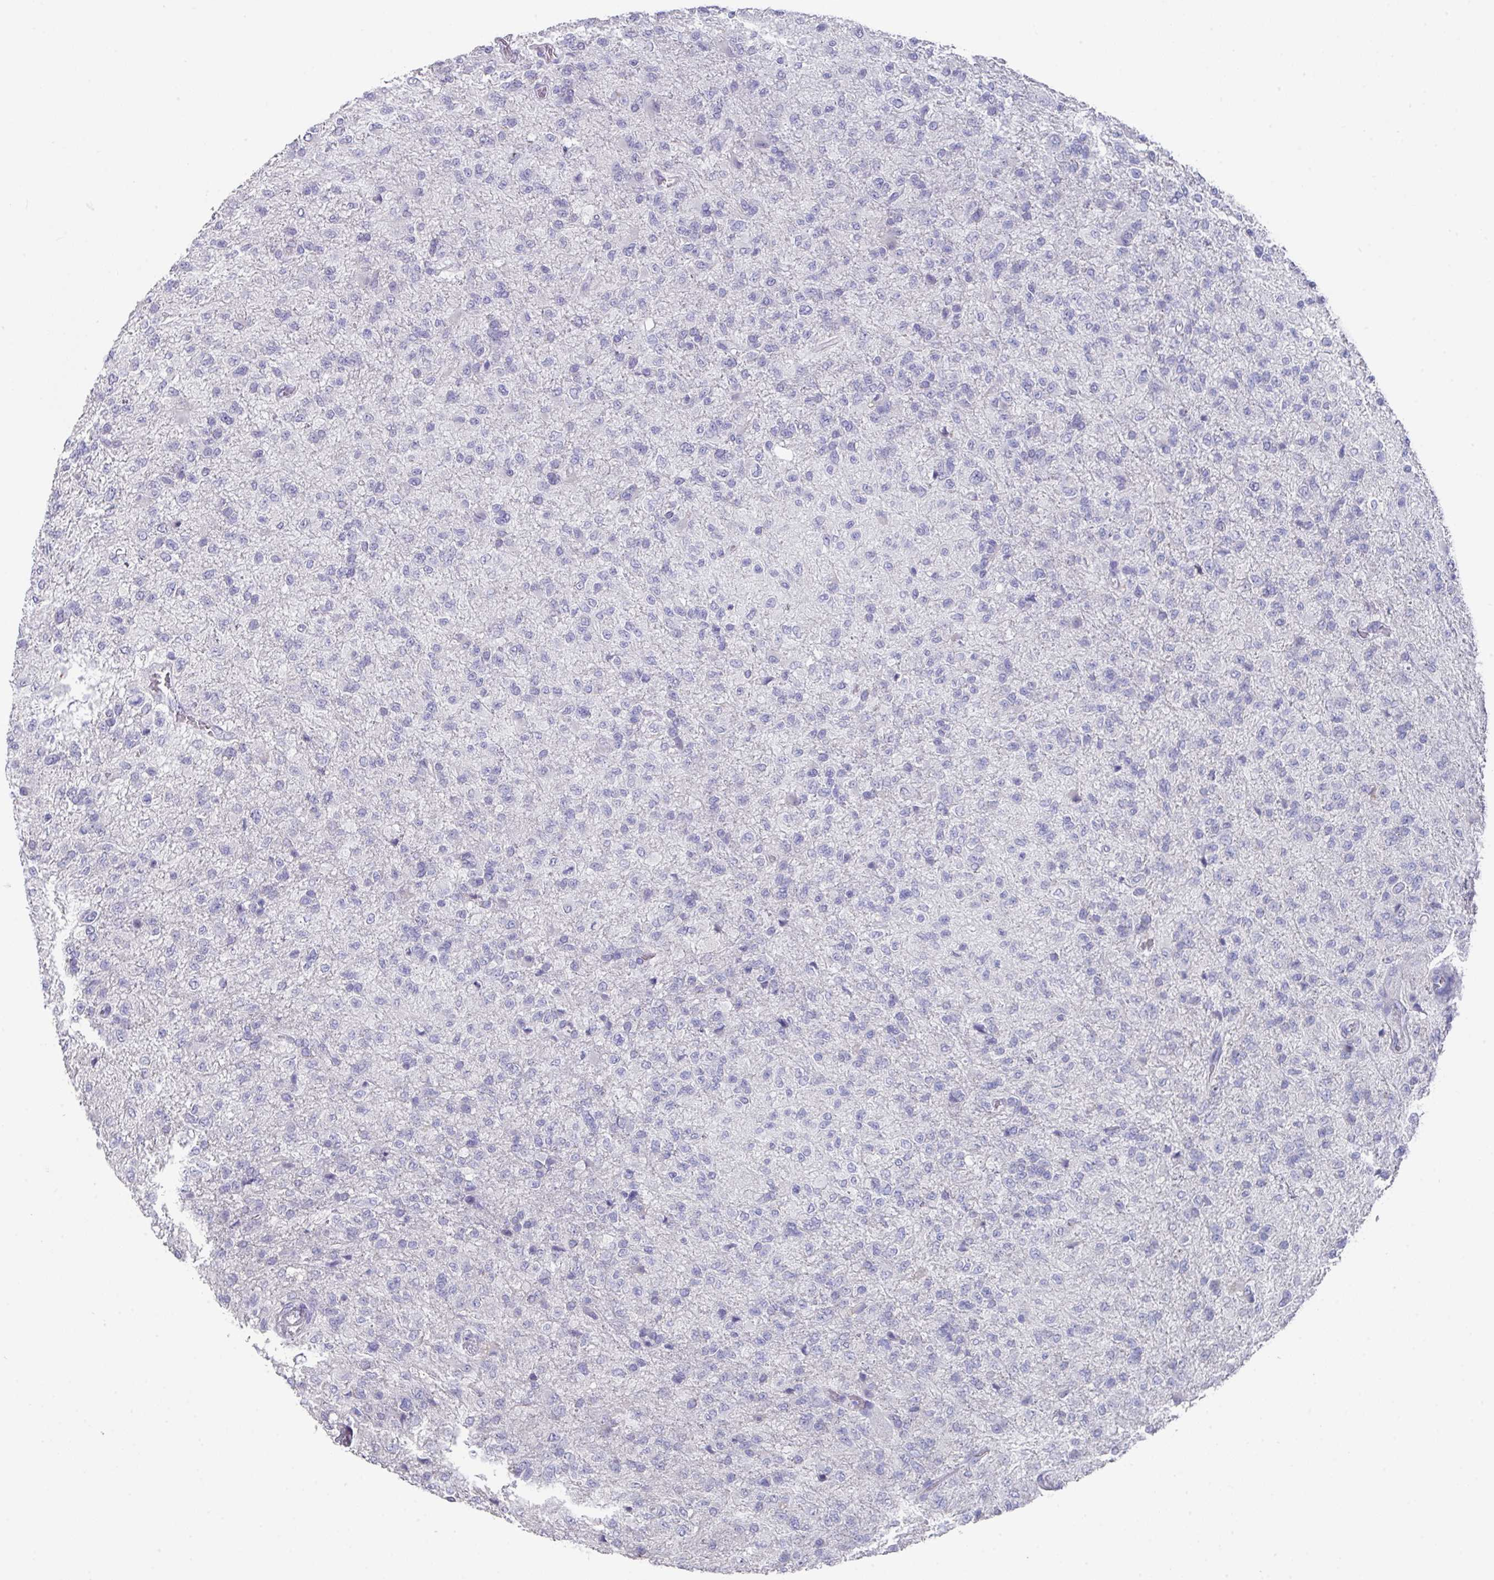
{"staining": {"intensity": "negative", "quantity": "none", "location": "none"}, "tissue": "glioma", "cell_type": "Tumor cells", "image_type": "cancer", "snomed": [{"axis": "morphology", "description": "Glioma, malignant, High grade"}, {"axis": "topography", "description": "Brain"}], "caption": "Tumor cells show no significant positivity in malignant glioma (high-grade).", "gene": "DAZL", "patient": {"sex": "female", "age": 74}}